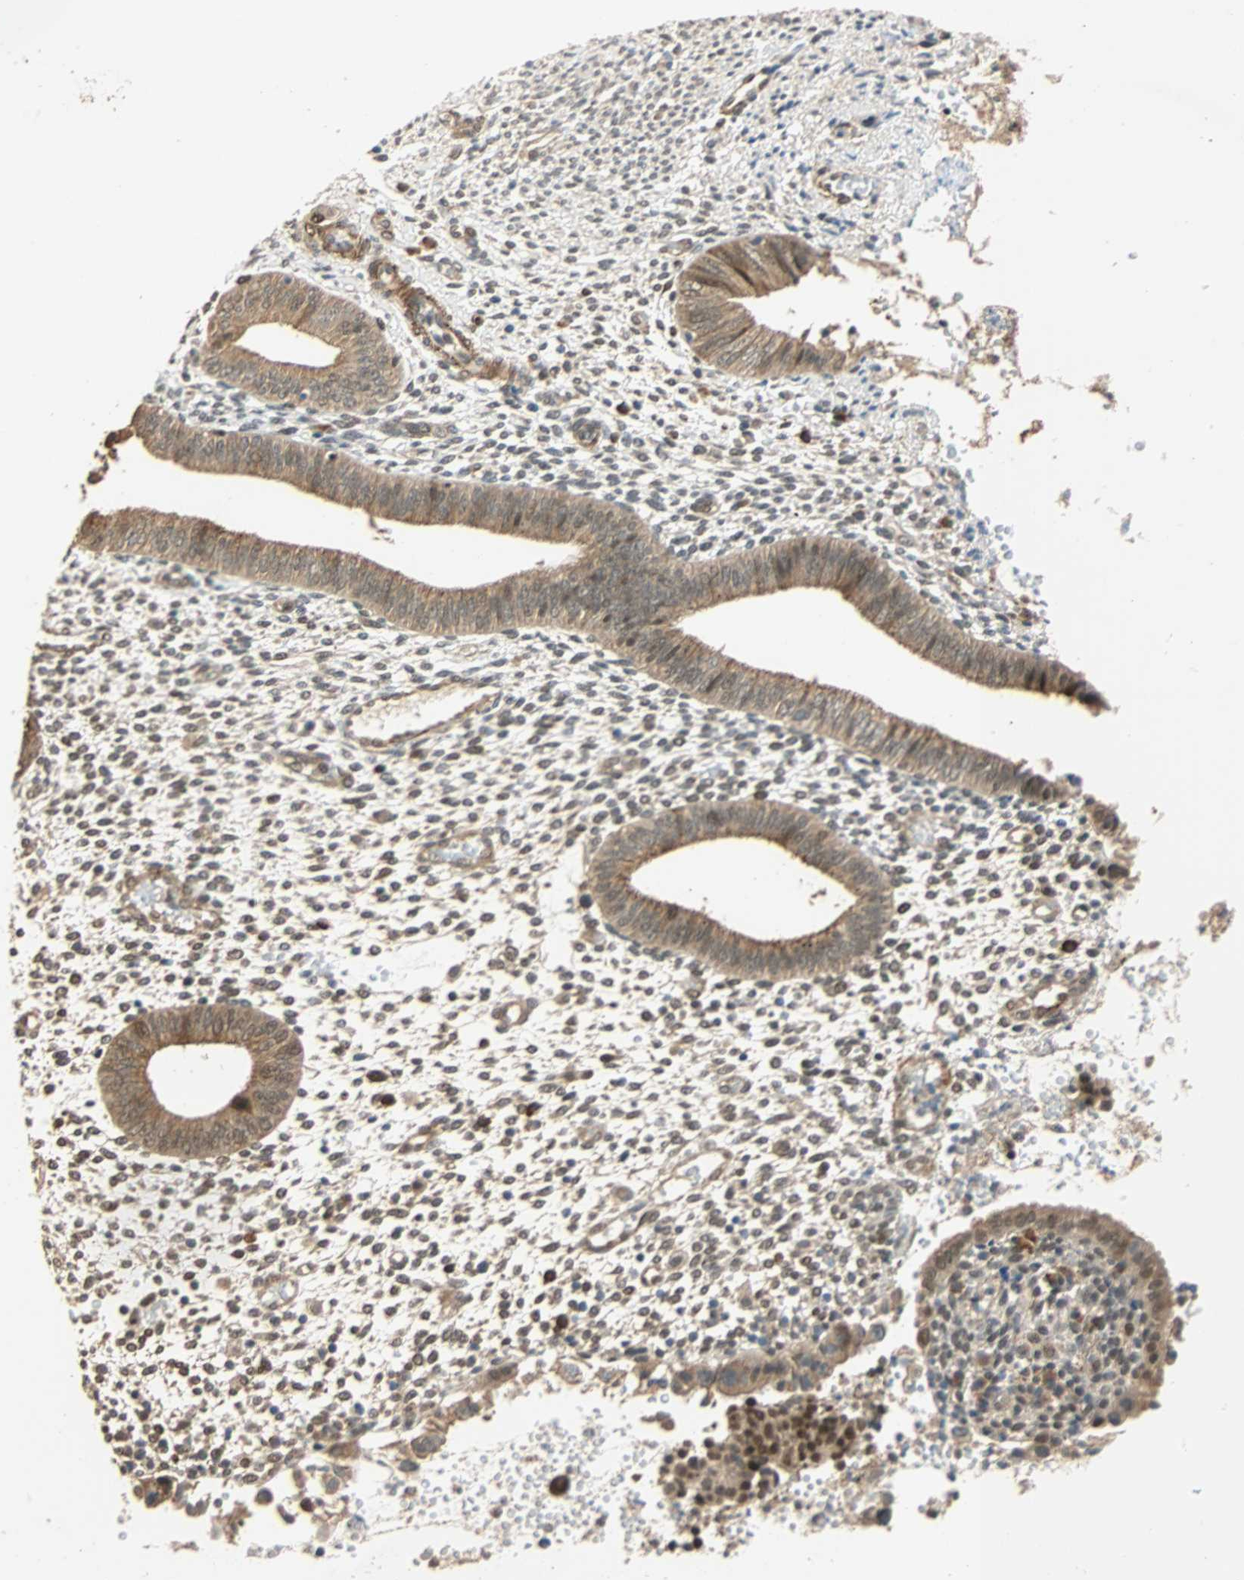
{"staining": {"intensity": "weak", "quantity": "<25%", "location": "cytoplasmic/membranous"}, "tissue": "endometrium", "cell_type": "Cells in endometrial stroma", "image_type": "normal", "snomed": [{"axis": "morphology", "description": "Normal tissue, NOS"}, {"axis": "topography", "description": "Endometrium"}], "caption": "Immunohistochemistry of normal human endometrium demonstrates no staining in cells in endometrial stroma.", "gene": "QSER1", "patient": {"sex": "female", "age": 35}}